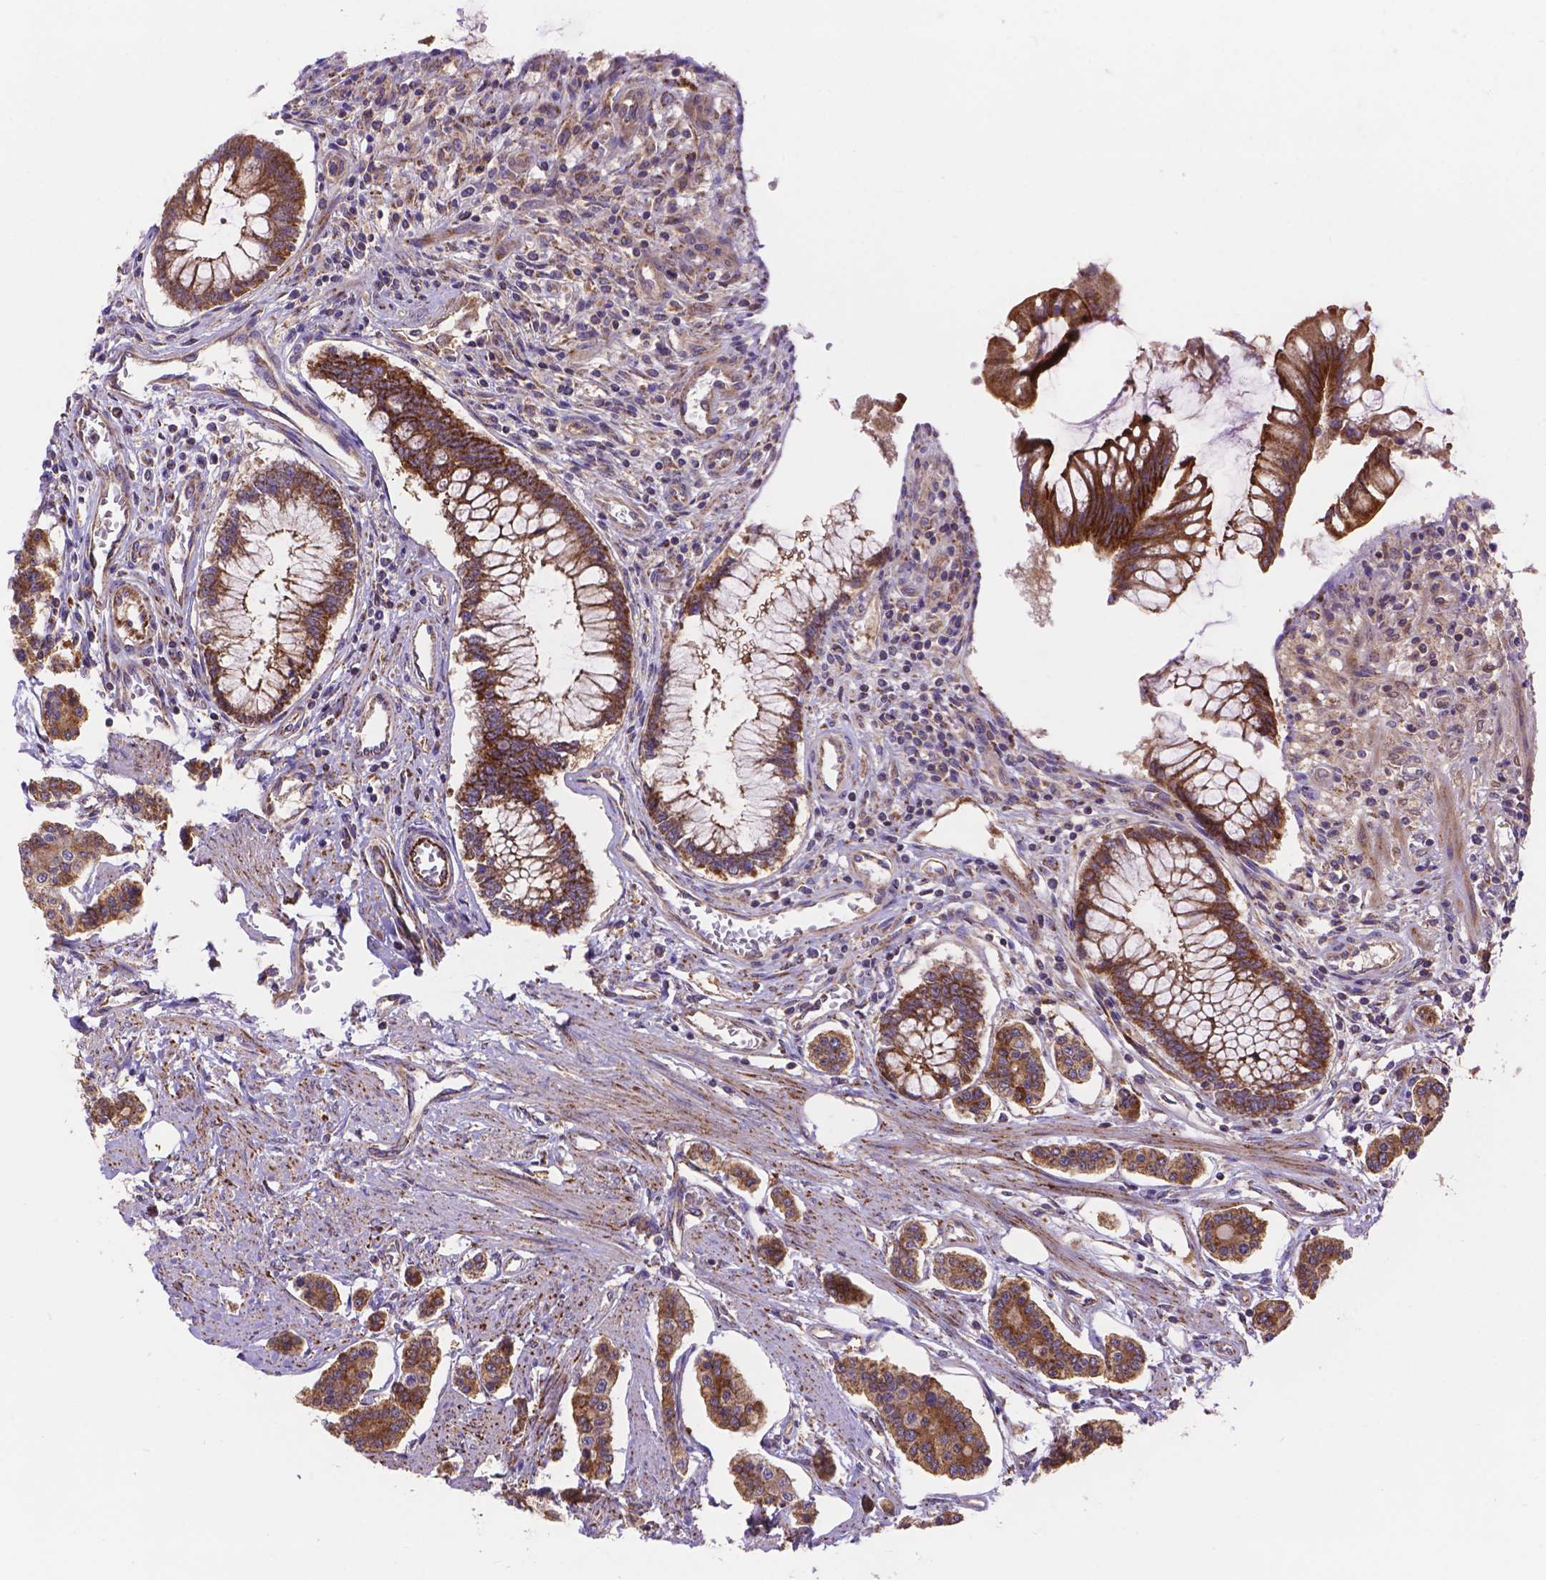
{"staining": {"intensity": "moderate", "quantity": ">75%", "location": "cytoplasmic/membranous"}, "tissue": "carcinoid", "cell_type": "Tumor cells", "image_type": "cancer", "snomed": [{"axis": "morphology", "description": "Carcinoid, malignant, NOS"}, {"axis": "topography", "description": "Small intestine"}], "caption": "Immunohistochemistry (IHC) (DAB) staining of carcinoid demonstrates moderate cytoplasmic/membranous protein staining in about >75% of tumor cells. (DAB (3,3'-diaminobenzidine) IHC with brightfield microscopy, high magnification).", "gene": "AK3", "patient": {"sex": "female", "age": 65}}